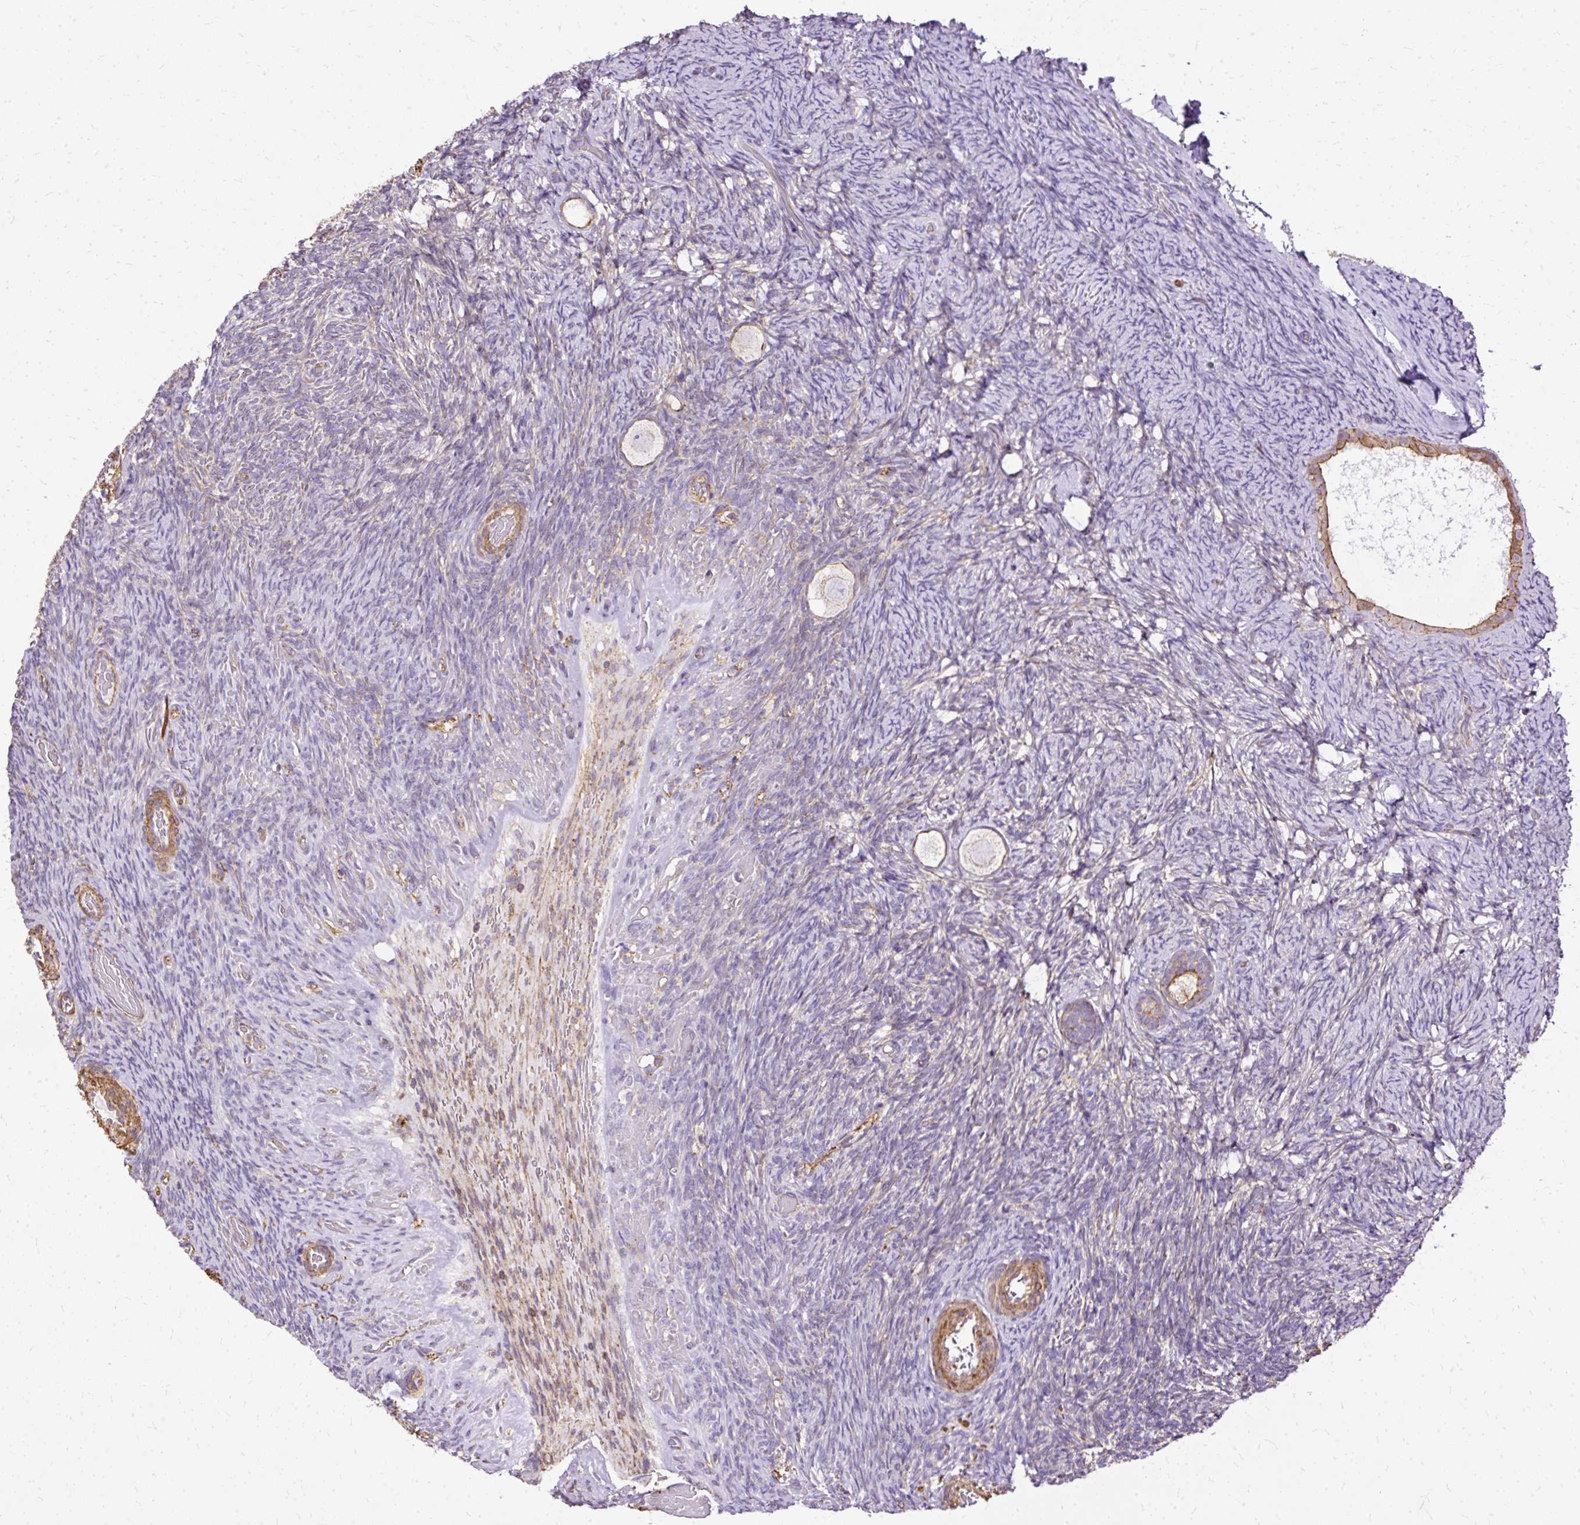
{"staining": {"intensity": "weak", "quantity": ">75%", "location": "cytoplasmic/membranous"}, "tissue": "ovary", "cell_type": "Follicle cells", "image_type": "normal", "snomed": [{"axis": "morphology", "description": "Normal tissue, NOS"}, {"axis": "topography", "description": "Ovary"}], "caption": "Immunohistochemical staining of unremarkable ovary shows weak cytoplasmic/membranous protein positivity in about >75% of follicle cells. (DAB (3,3'-diaminobenzidine) IHC with brightfield microscopy, high magnification).", "gene": "KLHL11", "patient": {"sex": "female", "age": 34}}